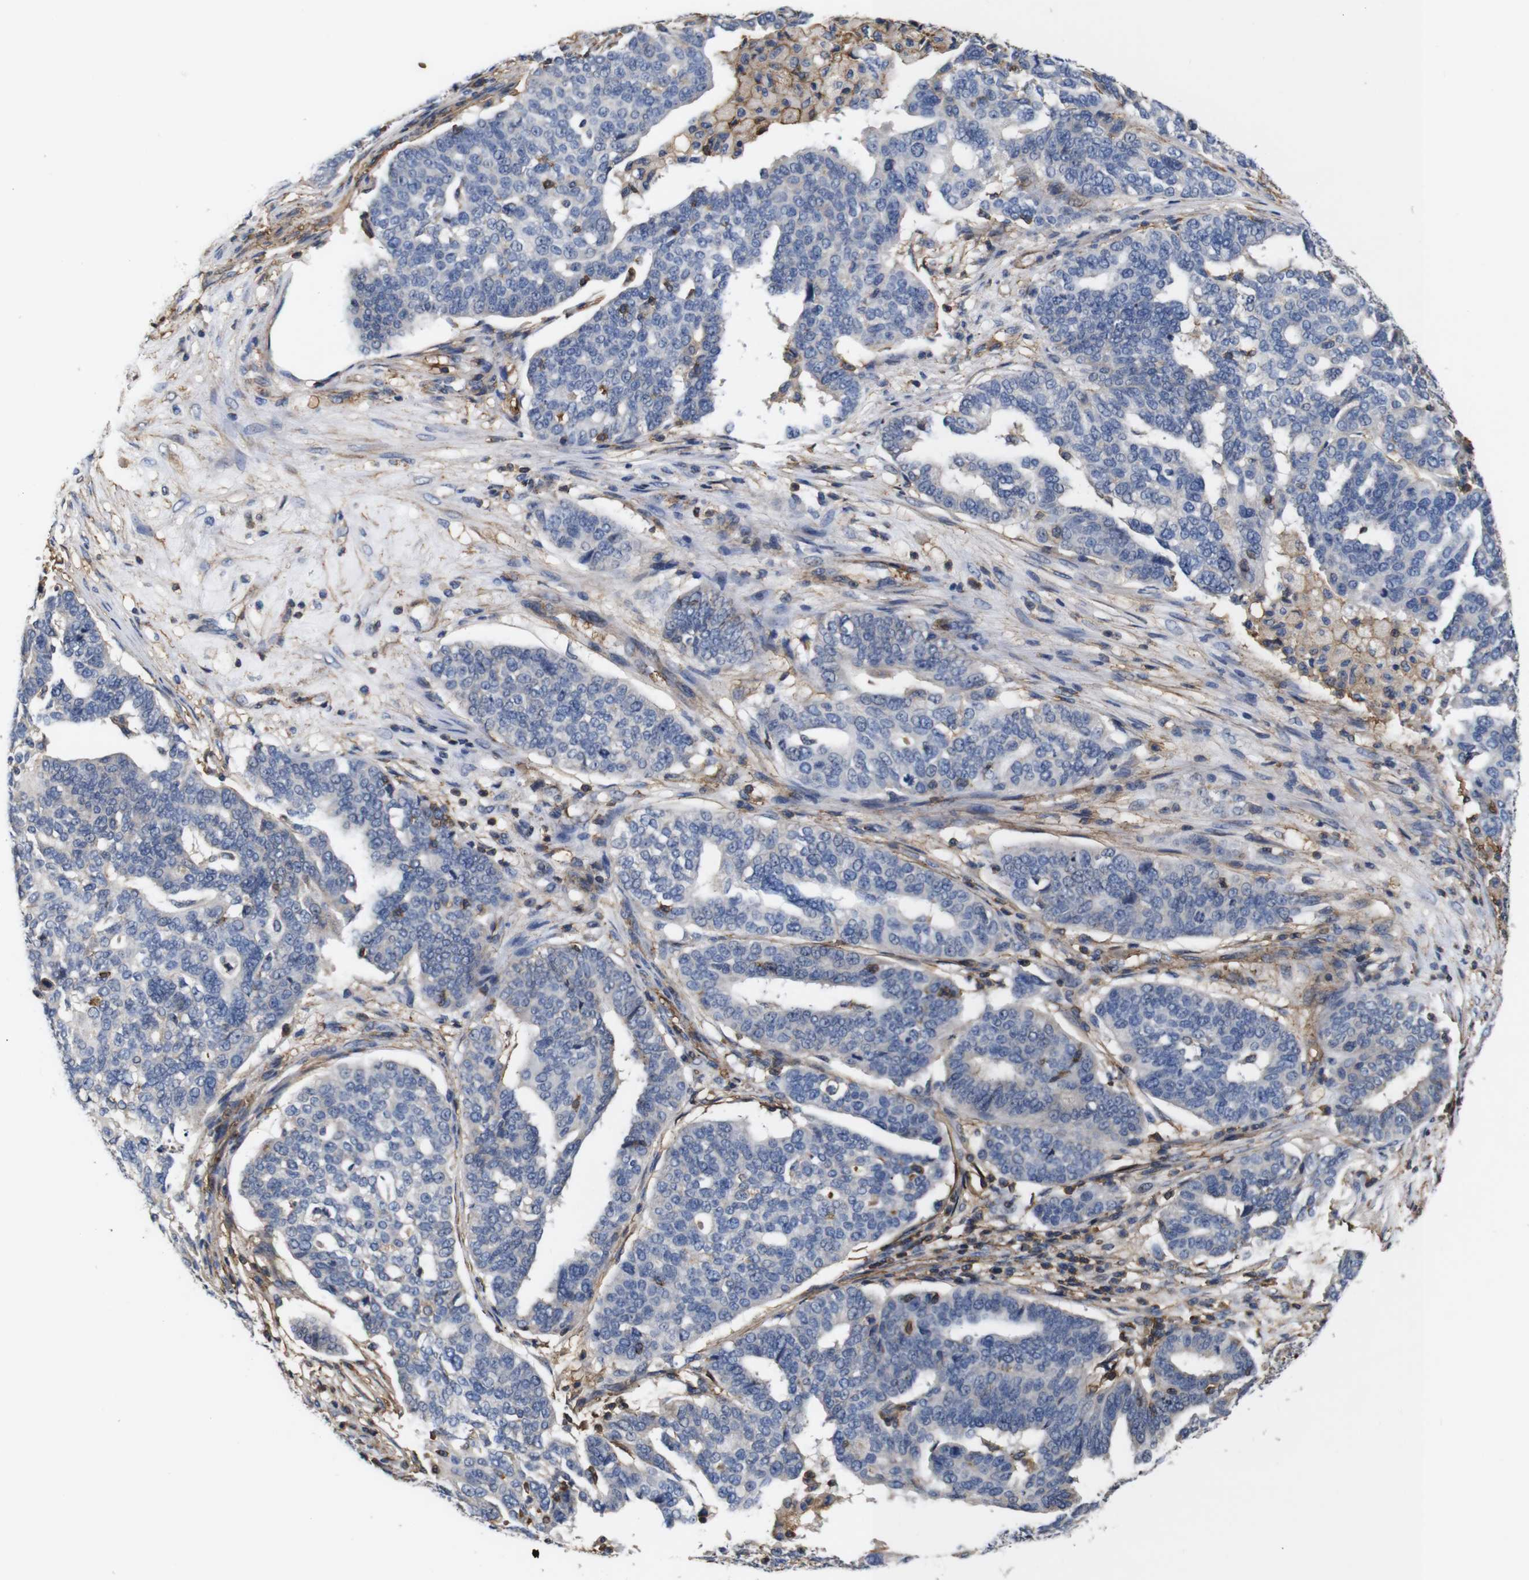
{"staining": {"intensity": "negative", "quantity": "none", "location": "none"}, "tissue": "ovarian cancer", "cell_type": "Tumor cells", "image_type": "cancer", "snomed": [{"axis": "morphology", "description": "Cystadenocarcinoma, serous, NOS"}, {"axis": "topography", "description": "Ovary"}], "caption": "DAB (3,3'-diaminobenzidine) immunohistochemical staining of human ovarian serous cystadenocarcinoma displays no significant positivity in tumor cells.", "gene": "PI4KA", "patient": {"sex": "female", "age": 59}}